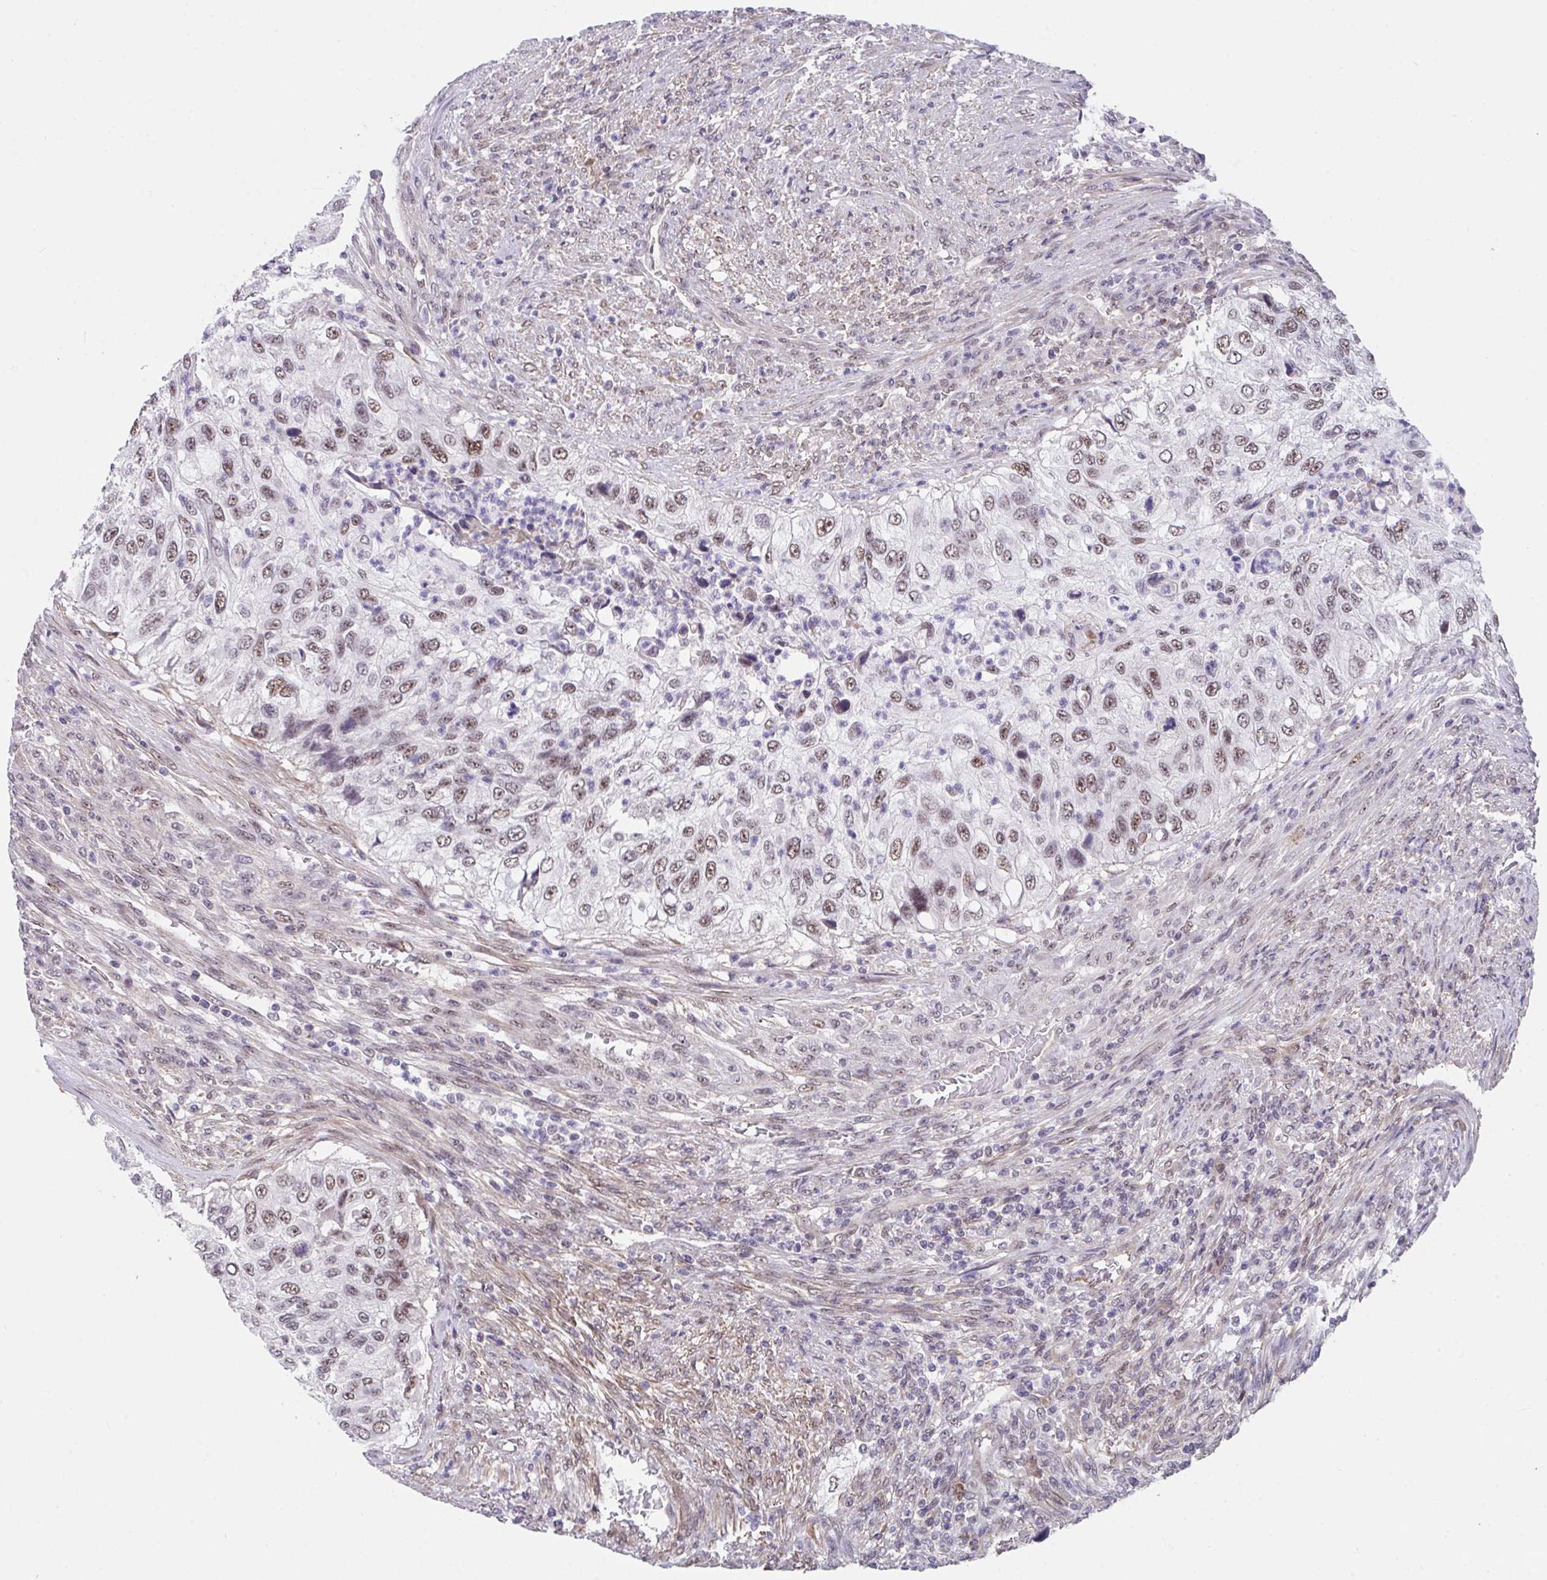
{"staining": {"intensity": "moderate", "quantity": ">75%", "location": "nuclear"}, "tissue": "urothelial cancer", "cell_type": "Tumor cells", "image_type": "cancer", "snomed": [{"axis": "morphology", "description": "Urothelial carcinoma, High grade"}, {"axis": "topography", "description": "Urinary bladder"}], "caption": "Protein analysis of urothelial carcinoma (high-grade) tissue shows moderate nuclear positivity in approximately >75% of tumor cells.", "gene": "RBBP6", "patient": {"sex": "female", "age": 60}}